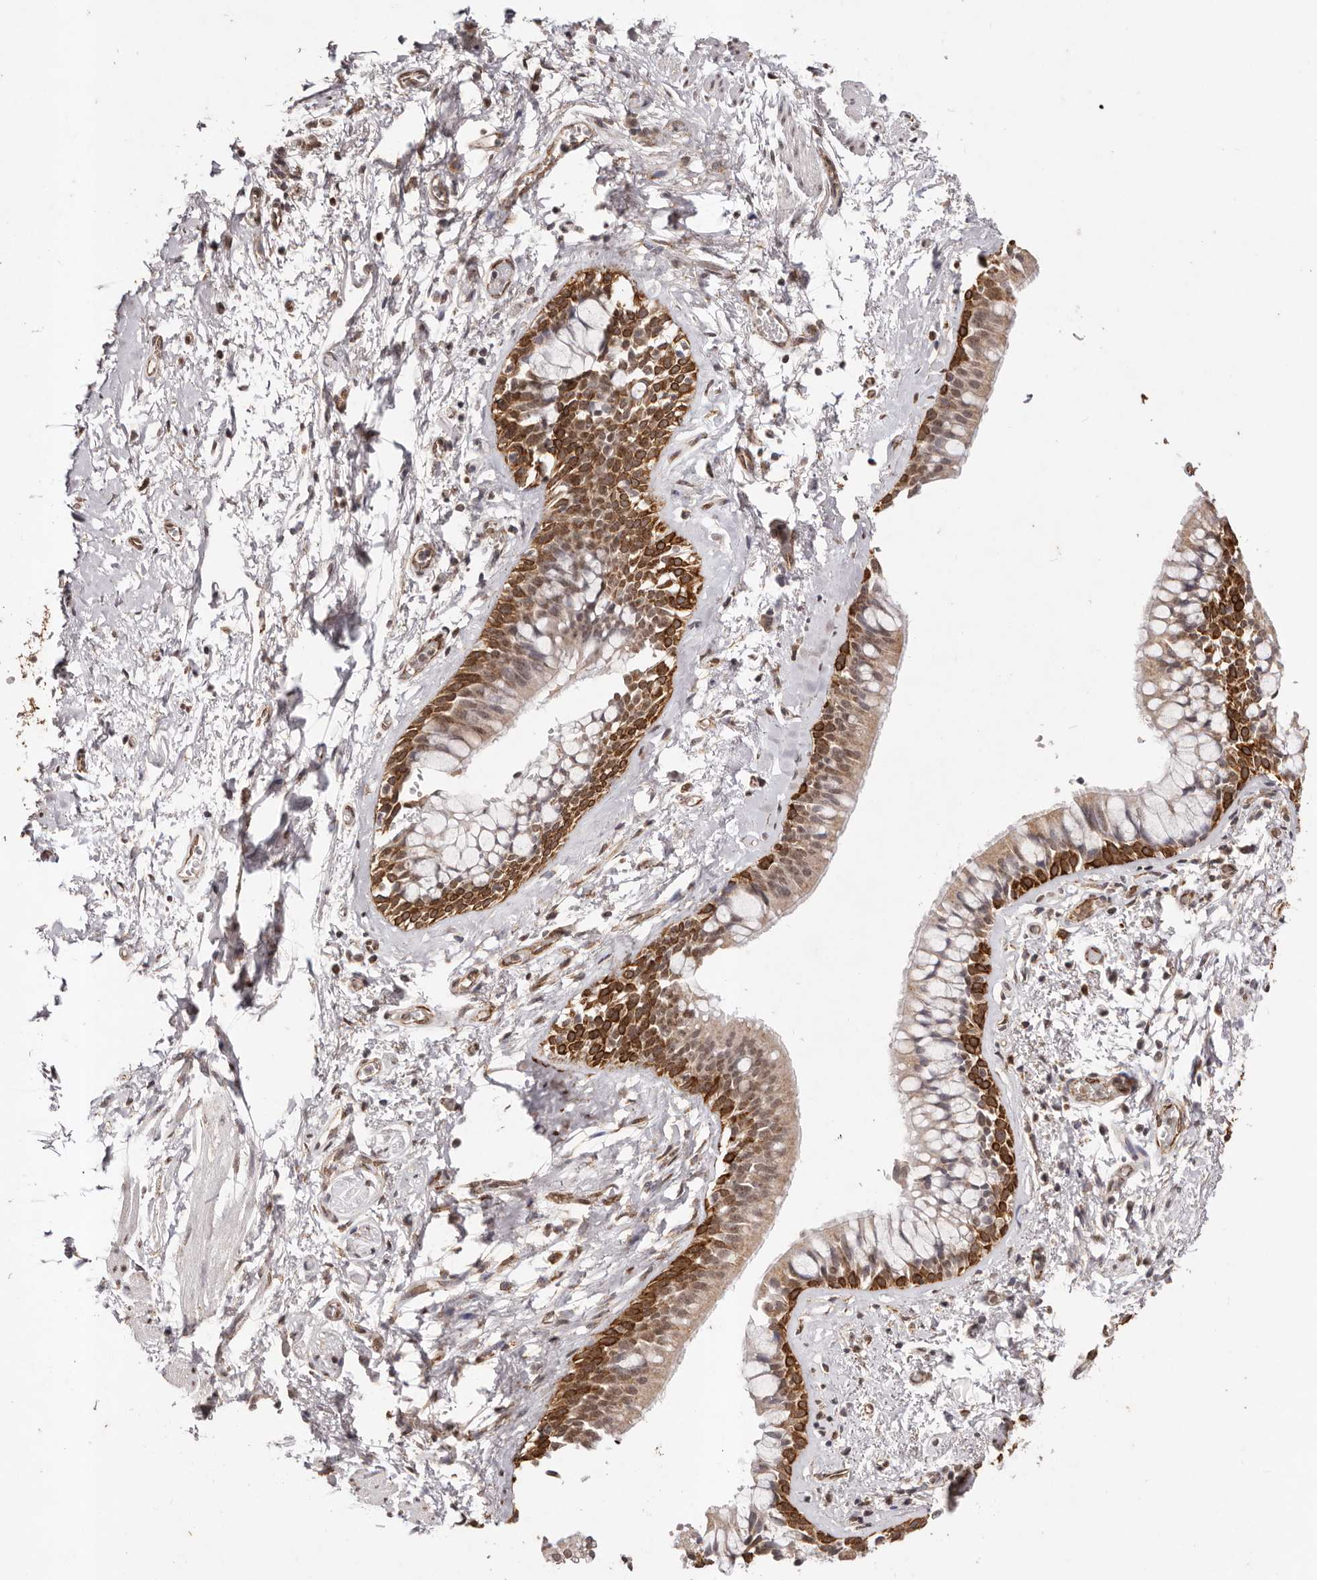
{"staining": {"intensity": "strong", "quantity": "25%-75%", "location": "cytoplasmic/membranous,nuclear"}, "tissue": "bronchus", "cell_type": "Respiratory epithelial cells", "image_type": "normal", "snomed": [{"axis": "morphology", "description": "Normal tissue, NOS"}, {"axis": "morphology", "description": "Inflammation, NOS"}, {"axis": "topography", "description": "Cartilage tissue"}, {"axis": "topography", "description": "Bronchus"}, {"axis": "topography", "description": "Lung"}], "caption": "Protein expression analysis of normal bronchus exhibits strong cytoplasmic/membranous,nuclear expression in about 25%-75% of respiratory epithelial cells. (Stains: DAB in brown, nuclei in blue, Microscopy: brightfield microscopy at high magnification).", "gene": "RPS6KA5", "patient": {"sex": "female", "age": 64}}